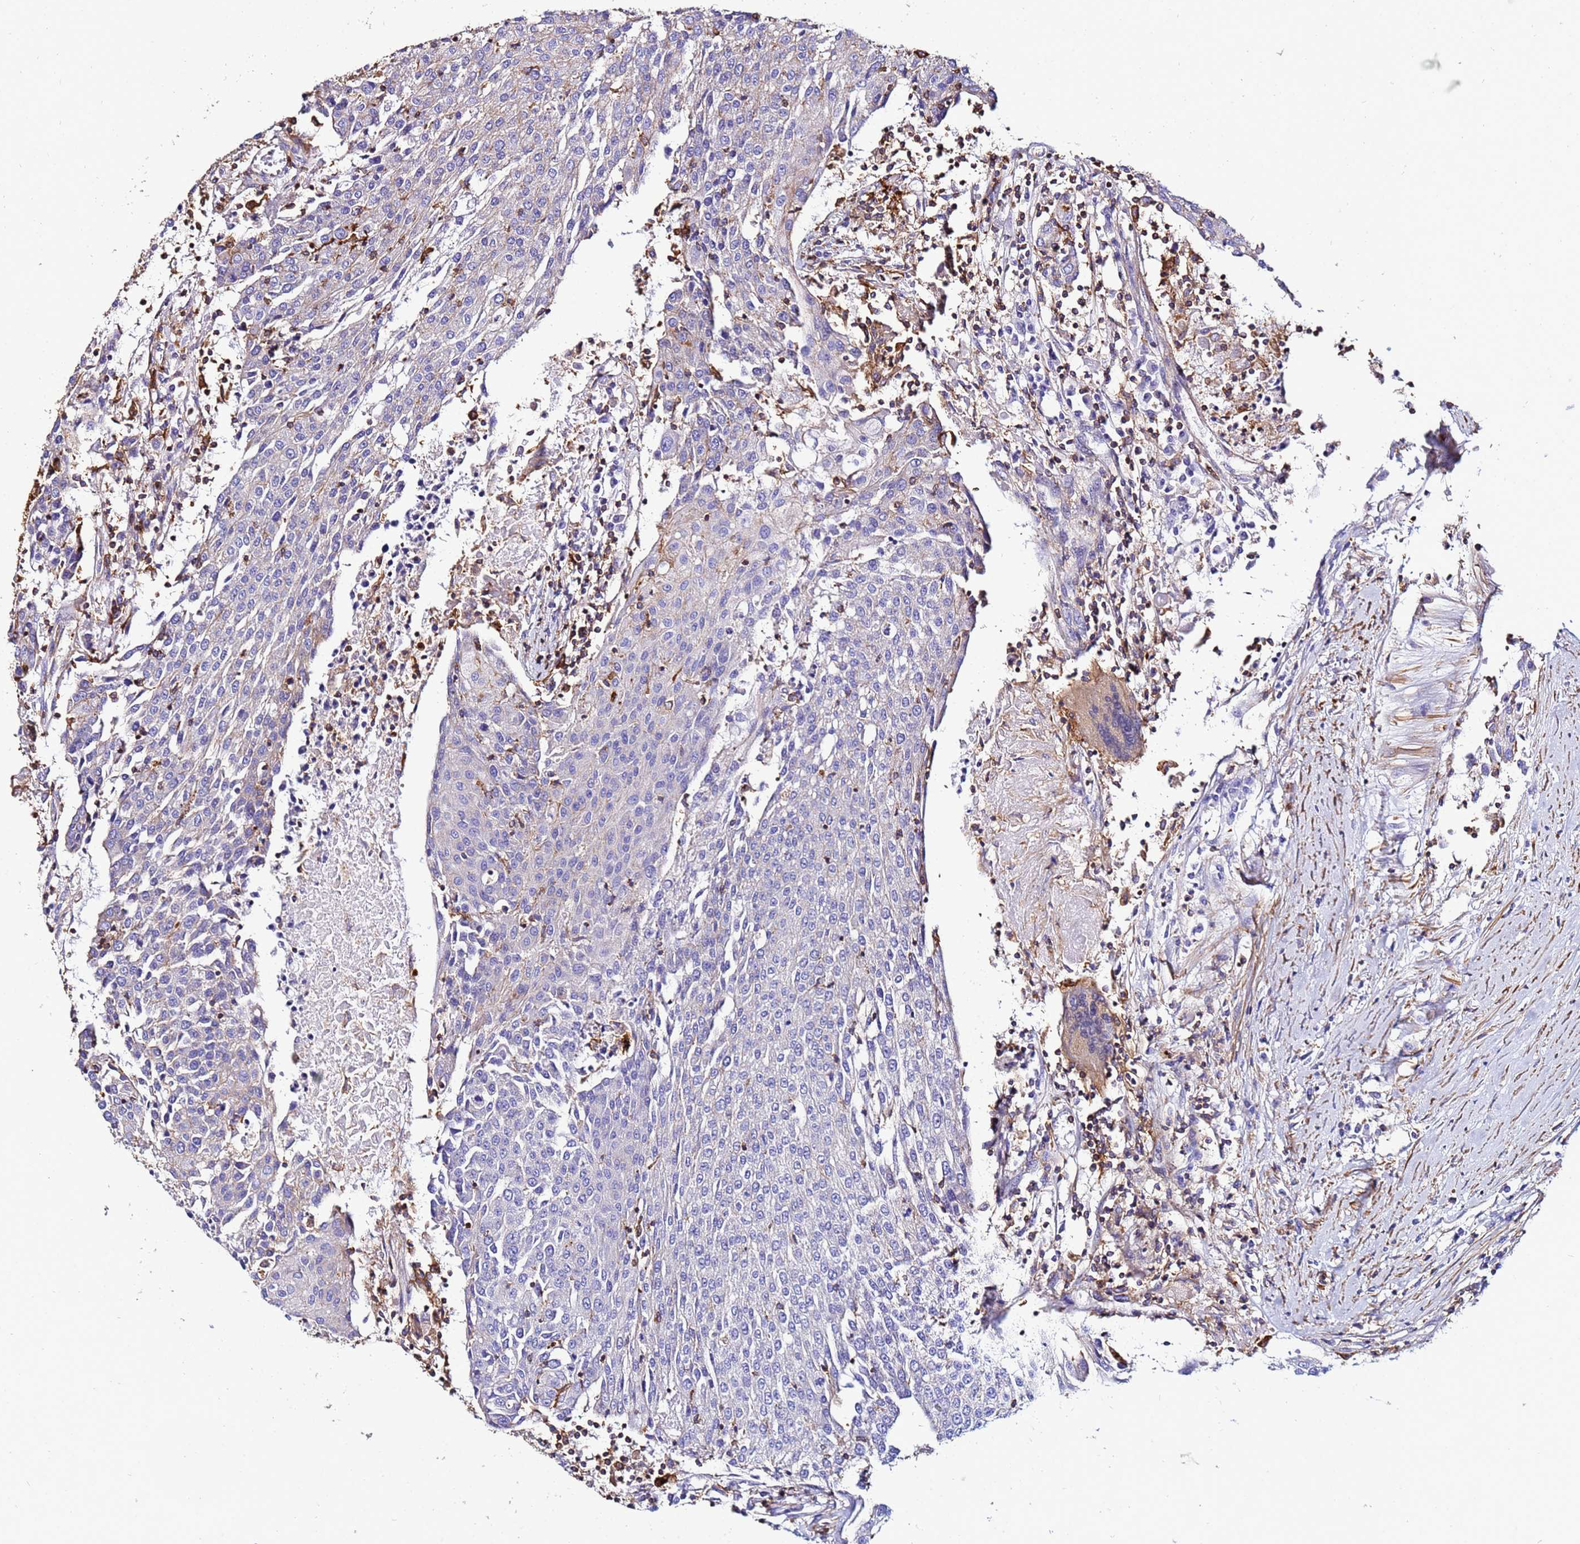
{"staining": {"intensity": "negative", "quantity": "none", "location": "none"}, "tissue": "urothelial cancer", "cell_type": "Tumor cells", "image_type": "cancer", "snomed": [{"axis": "morphology", "description": "Urothelial carcinoma, High grade"}, {"axis": "topography", "description": "Urinary bladder"}], "caption": "Image shows no protein staining in tumor cells of urothelial cancer tissue. The staining is performed using DAB brown chromogen with nuclei counter-stained in using hematoxylin.", "gene": "ACTB", "patient": {"sex": "female", "age": 85}}